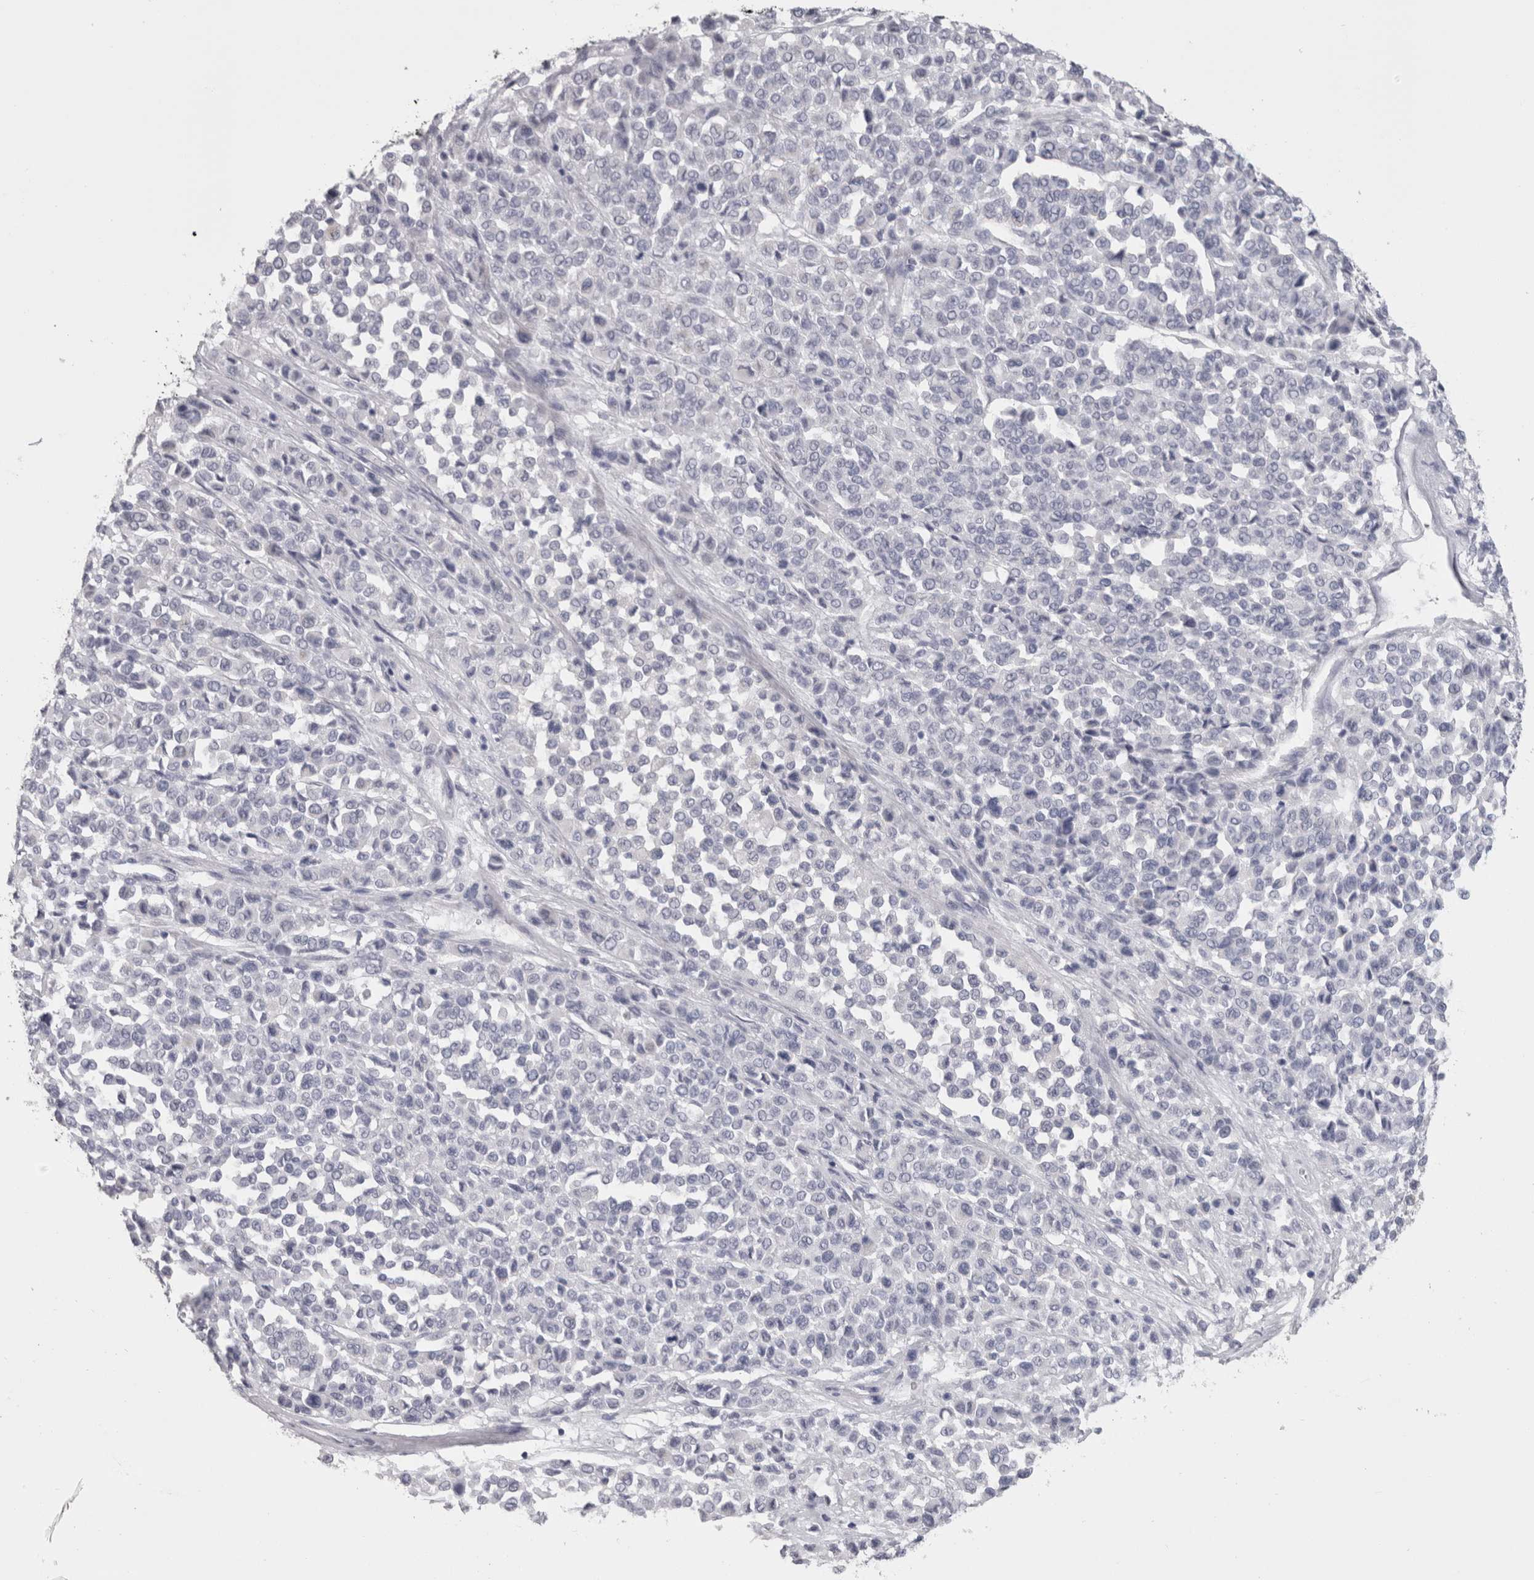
{"staining": {"intensity": "negative", "quantity": "none", "location": "none"}, "tissue": "melanoma", "cell_type": "Tumor cells", "image_type": "cancer", "snomed": [{"axis": "morphology", "description": "Malignant melanoma, Metastatic site"}, {"axis": "topography", "description": "Pancreas"}], "caption": "Tumor cells are negative for protein expression in human melanoma.", "gene": "MSMB", "patient": {"sex": "female", "age": 30}}